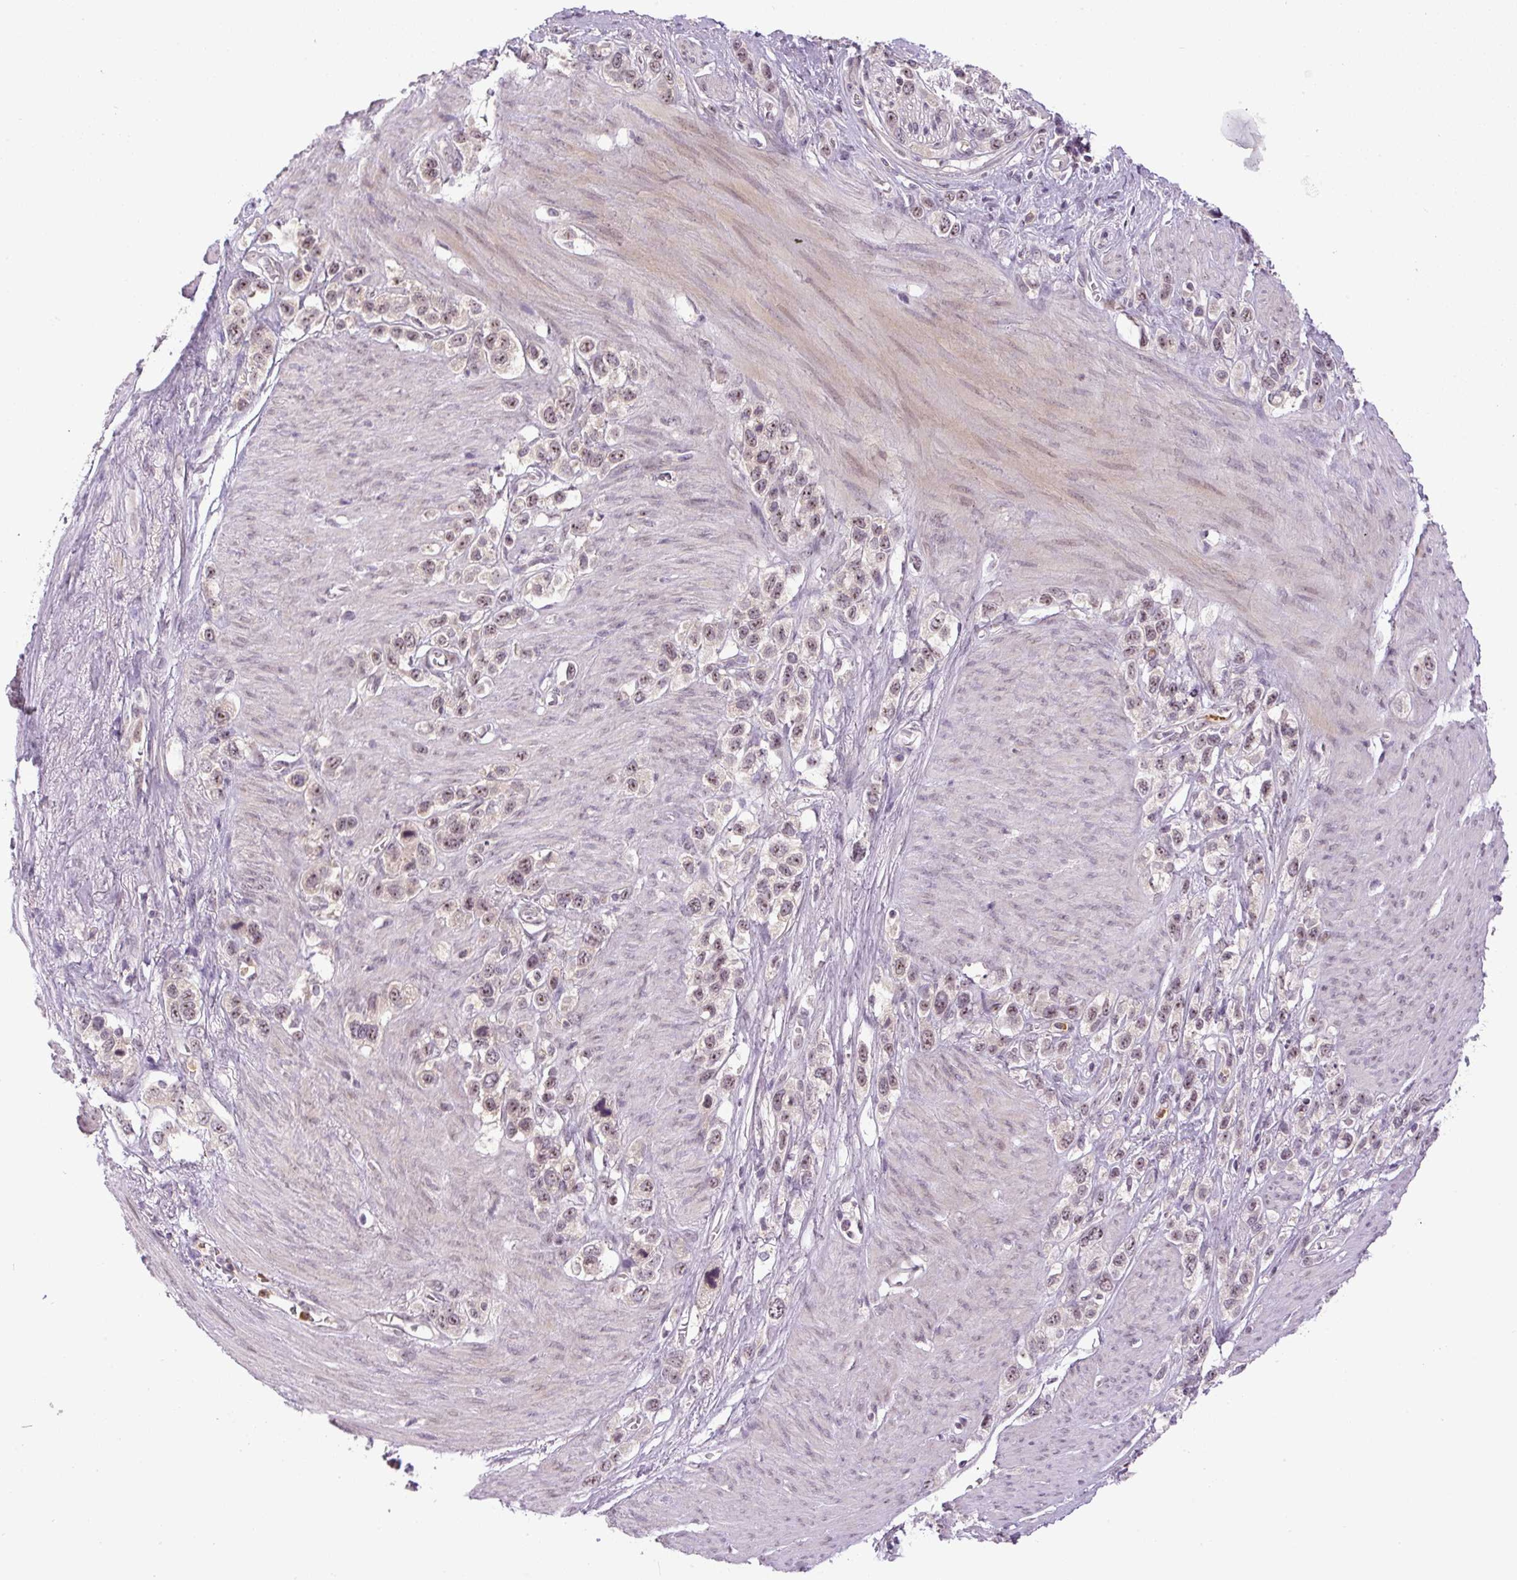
{"staining": {"intensity": "moderate", "quantity": ">75%", "location": "nuclear"}, "tissue": "stomach cancer", "cell_type": "Tumor cells", "image_type": "cancer", "snomed": [{"axis": "morphology", "description": "Adenocarcinoma, NOS"}, {"axis": "topography", "description": "Stomach"}], "caption": "IHC (DAB (3,3'-diaminobenzidine)) staining of human adenocarcinoma (stomach) shows moderate nuclear protein positivity in approximately >75% of tumor cells.", "gene": "SGF29", "patient": {"sex": "female", "age": 65}}